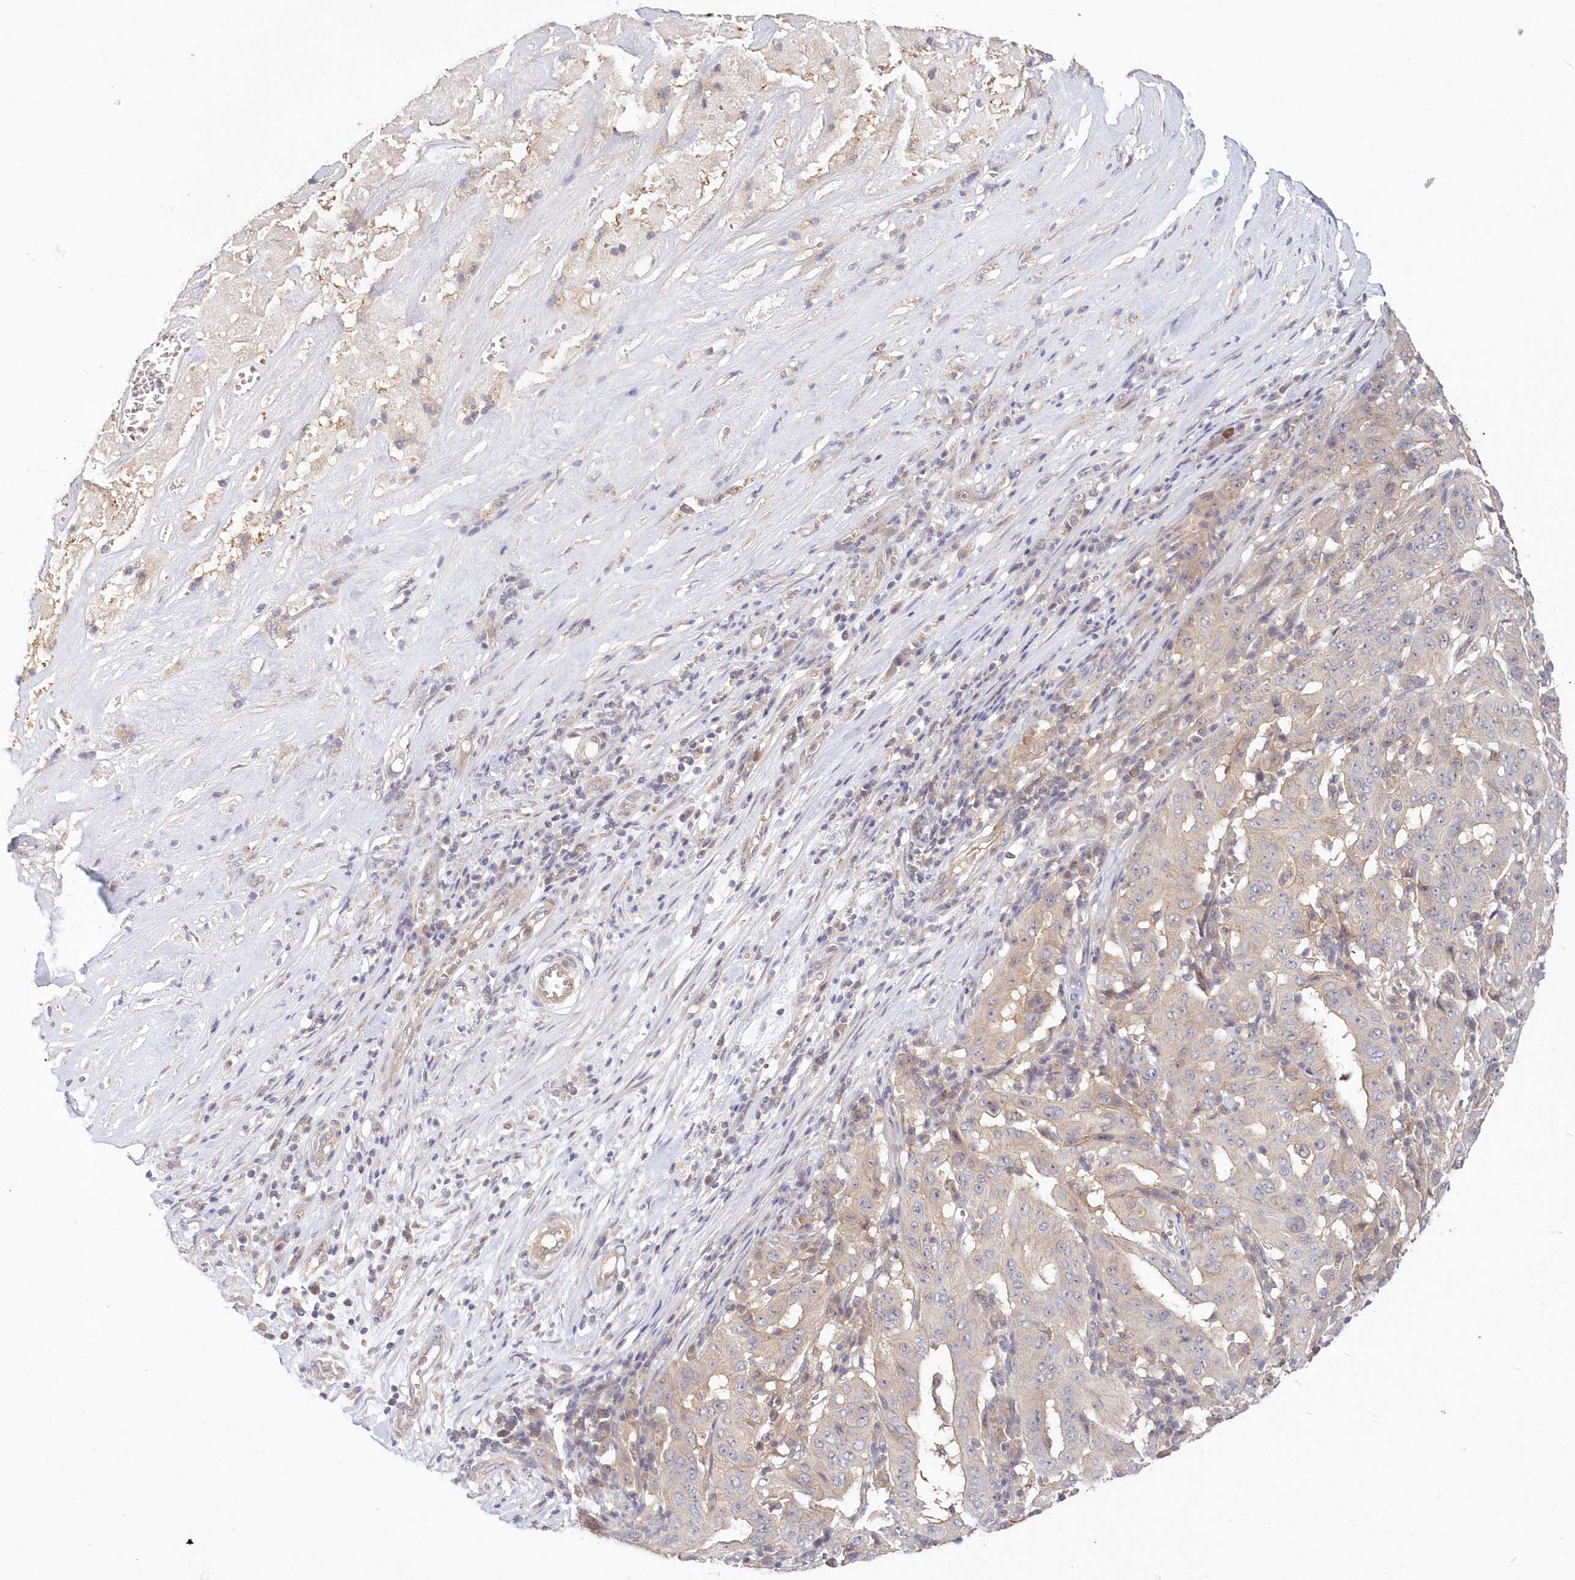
{"staining": {"intensity": "negative", "quantity": "none", "location": "none"}, "tissue": "pancreatic cancer", "cell_type": "Tumor cells", "image_type": "cancer", "snomed": [{"axis": "morphology", "description": "Adenocarcinoma, NOS"}, {"axis": "topography", "description": "Pancreas"}], "caption": "Pancreatic adenocarcinoma was stained to show a protein in brown. There is no significant expression in tumor cells.", "gene": "KATNA1", "patient": {"sex": "male", "age": 63}}